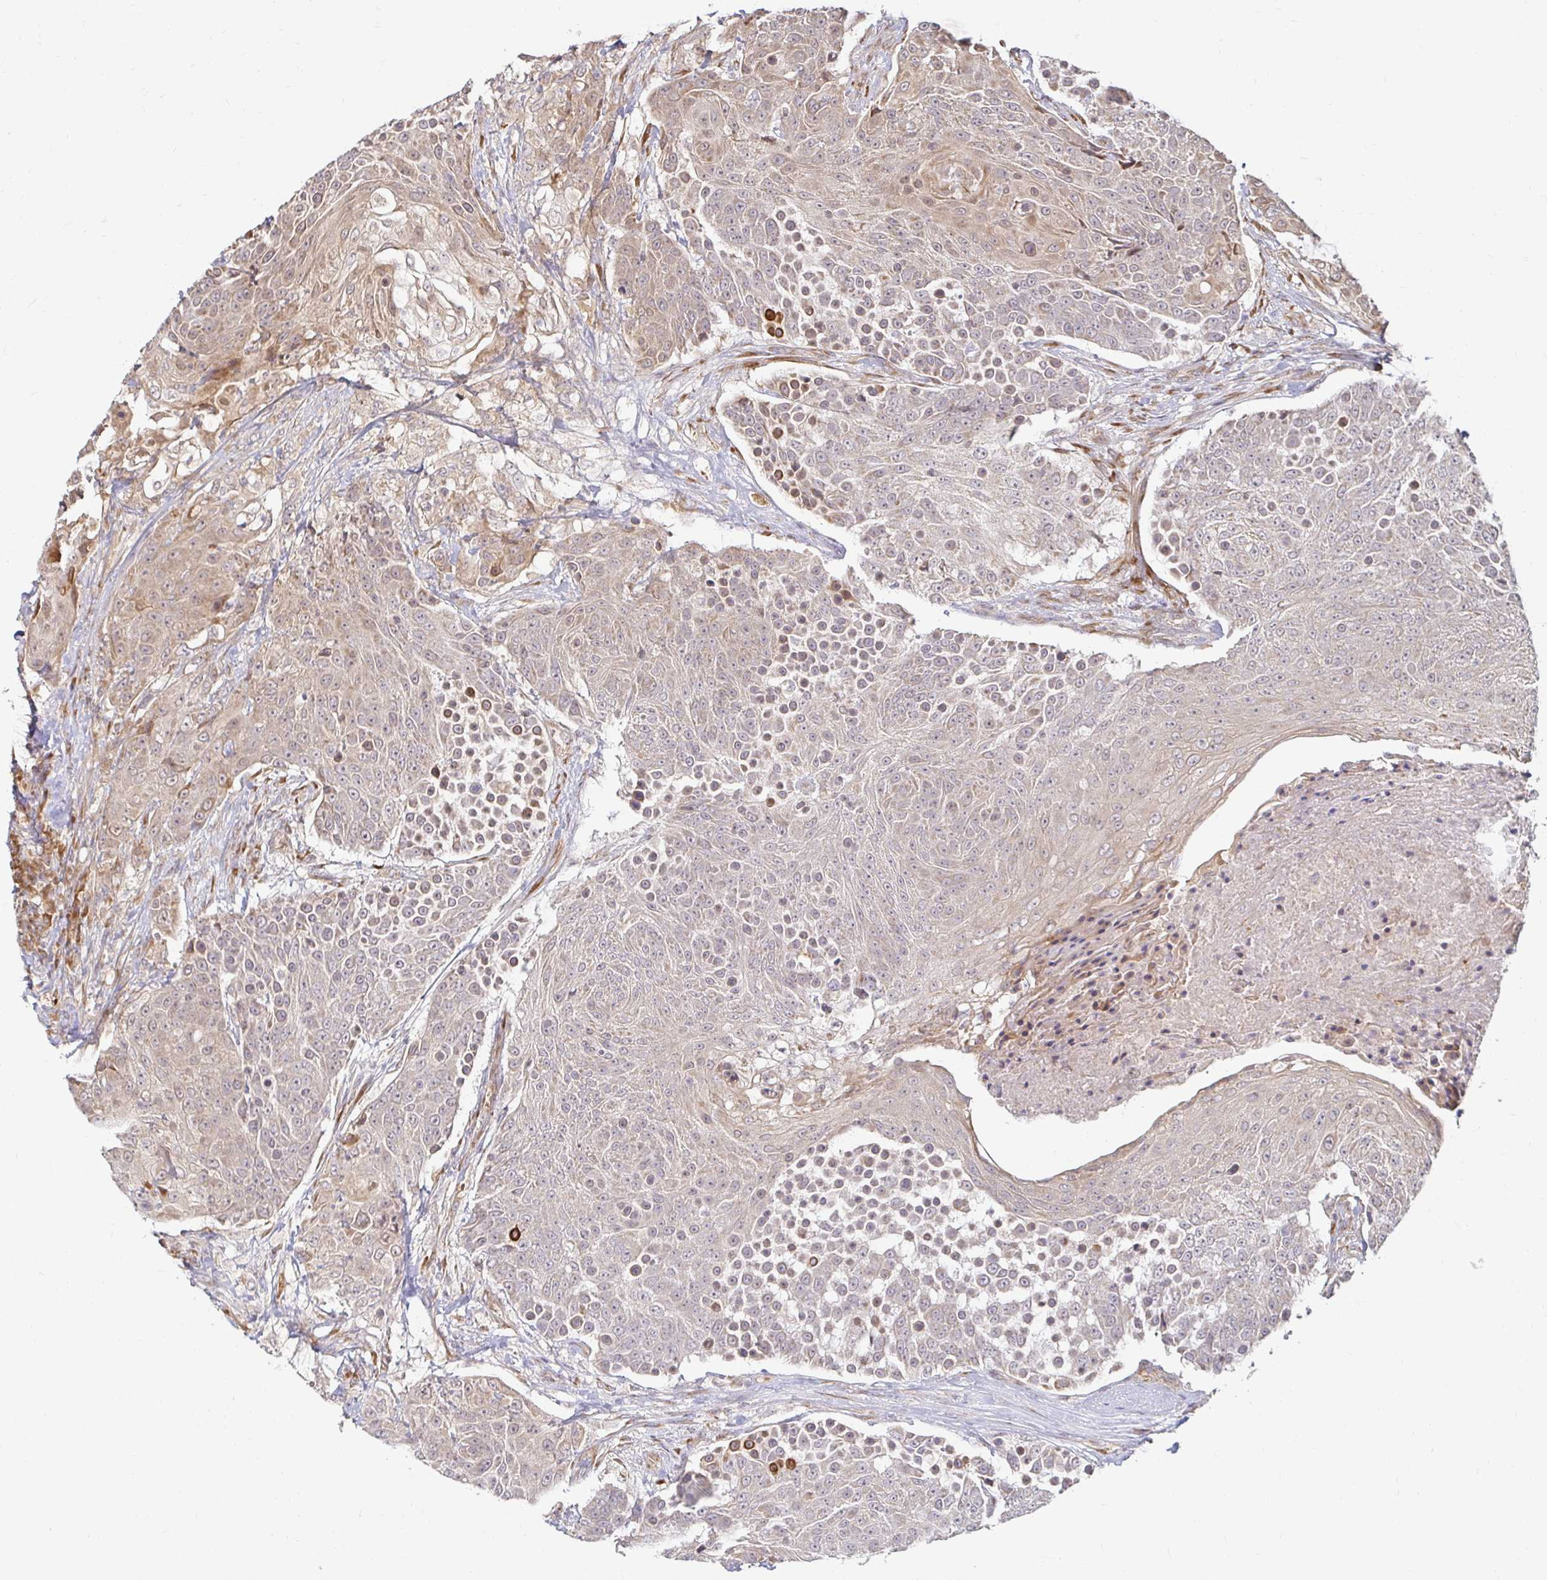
{"staining": {"intensity": "weak", "quantity": "<25%", "location": "cytoplasmic/membranous"}, "tissue": "urothelial cancer", "cell_type": "Tumor cells", "image_type": "cancer", "snomed": [{"axis": "morphology", "description": "Urothelial carcinoma, High grade"}, {"axis": "topography", "description": "Urinary bladder"}], "caption": "A high-resolution image shows immunohistochemistry staining of high-grade urothelial carcinoma, which reveals no significant positivity in tumor cells. The staining was performed using DAB to visualize the protein expression in brown, while the nuclei were stained in blue with hematoxylin (Magnification: 20x).", "gene": "CAST", "patient": {"sex": "female", "age": 63}}